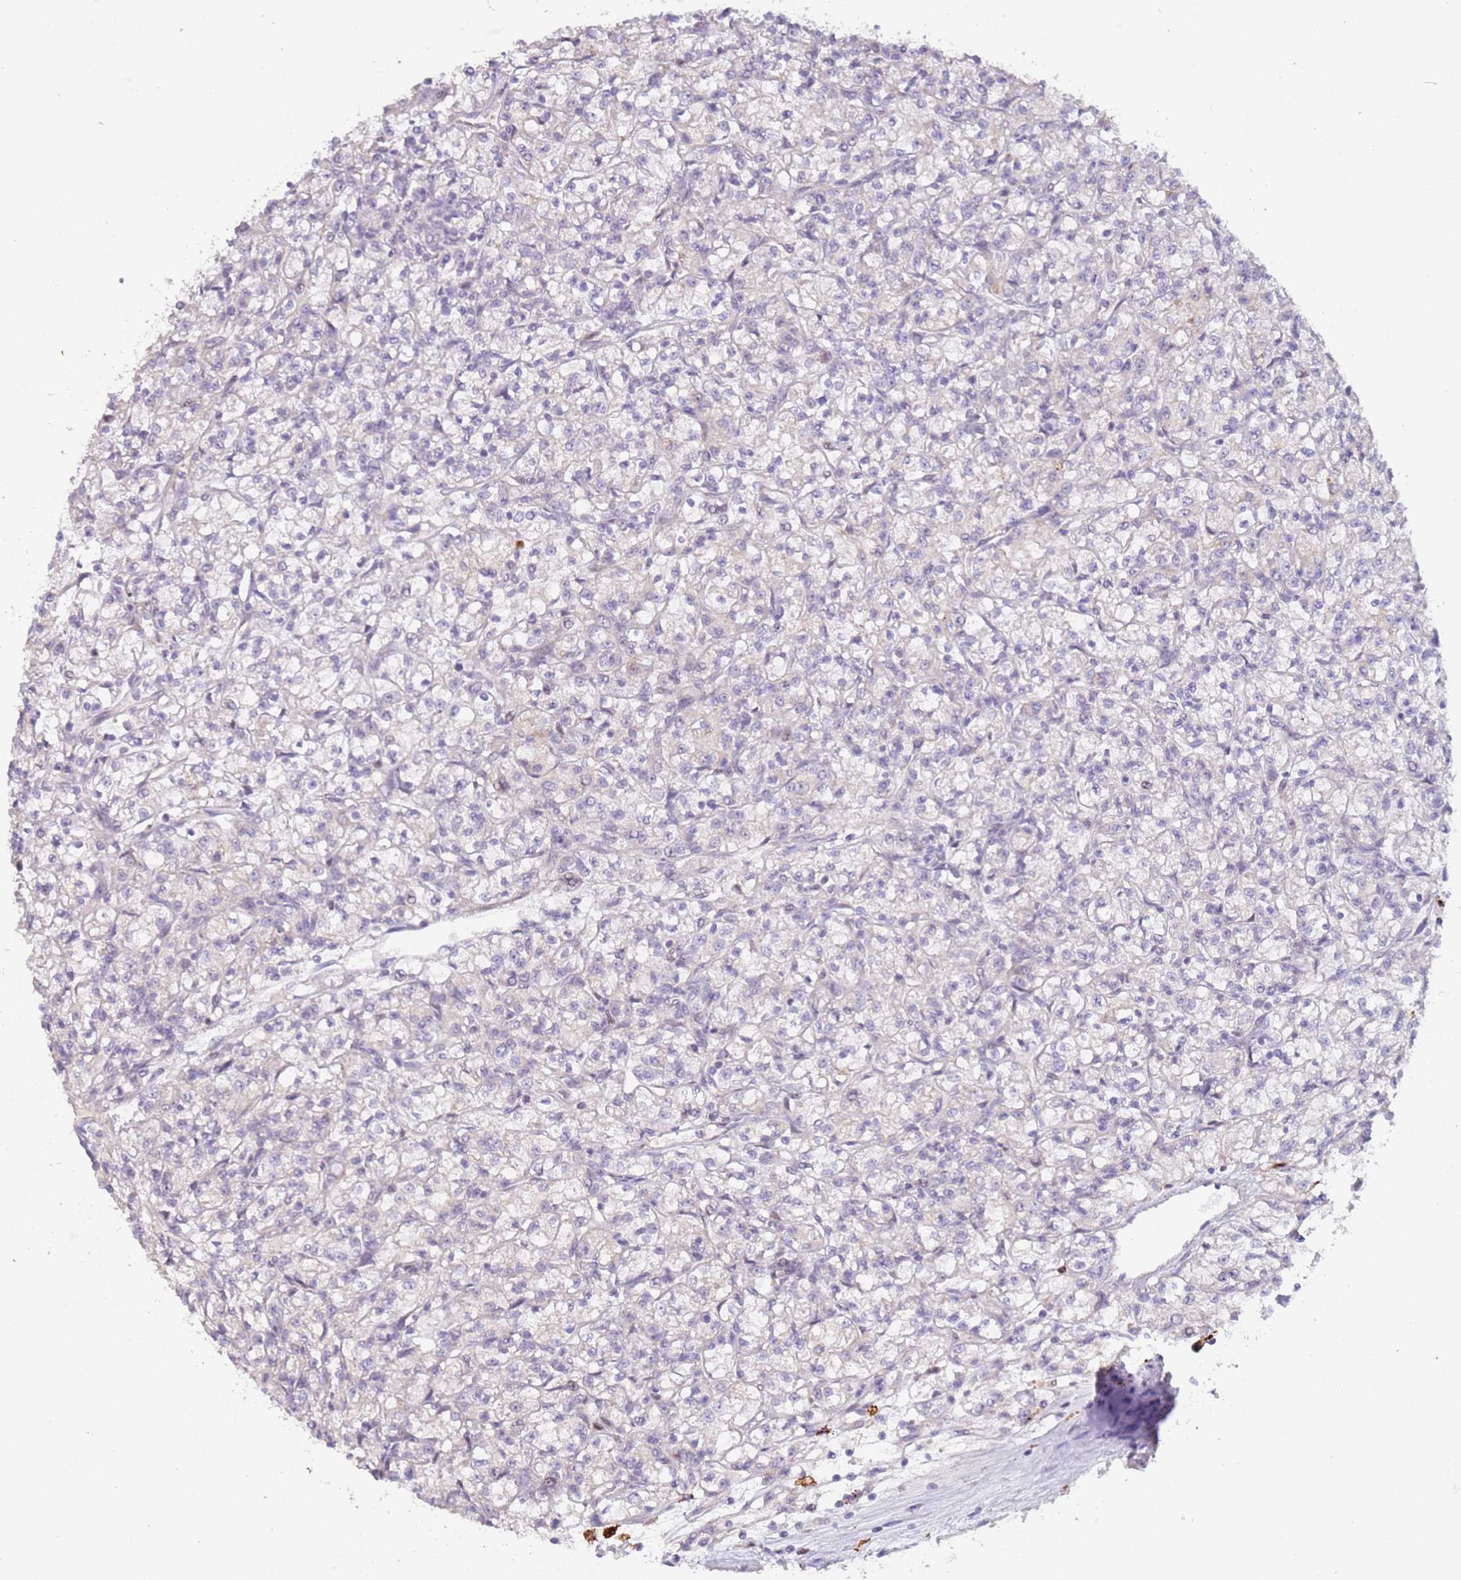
{"staining": {"intensity": "negative", "quantity": "none", "location": "none"}, "tissue": "renal cancer", "cell_type": "Tumor cells", "image_type": "cancer", "snomed": [{"axis": "morphology", "description": "Adenocarcinoma, NOS"}, {"axis": "topography", "description": "Kidney"}], "caption": "Micrograph shows no protein positivity in tumor cells of renal adenocarcinoma tissue.", "gene": "LGALSL", "patient": {"sex": "female", "age": 59}}